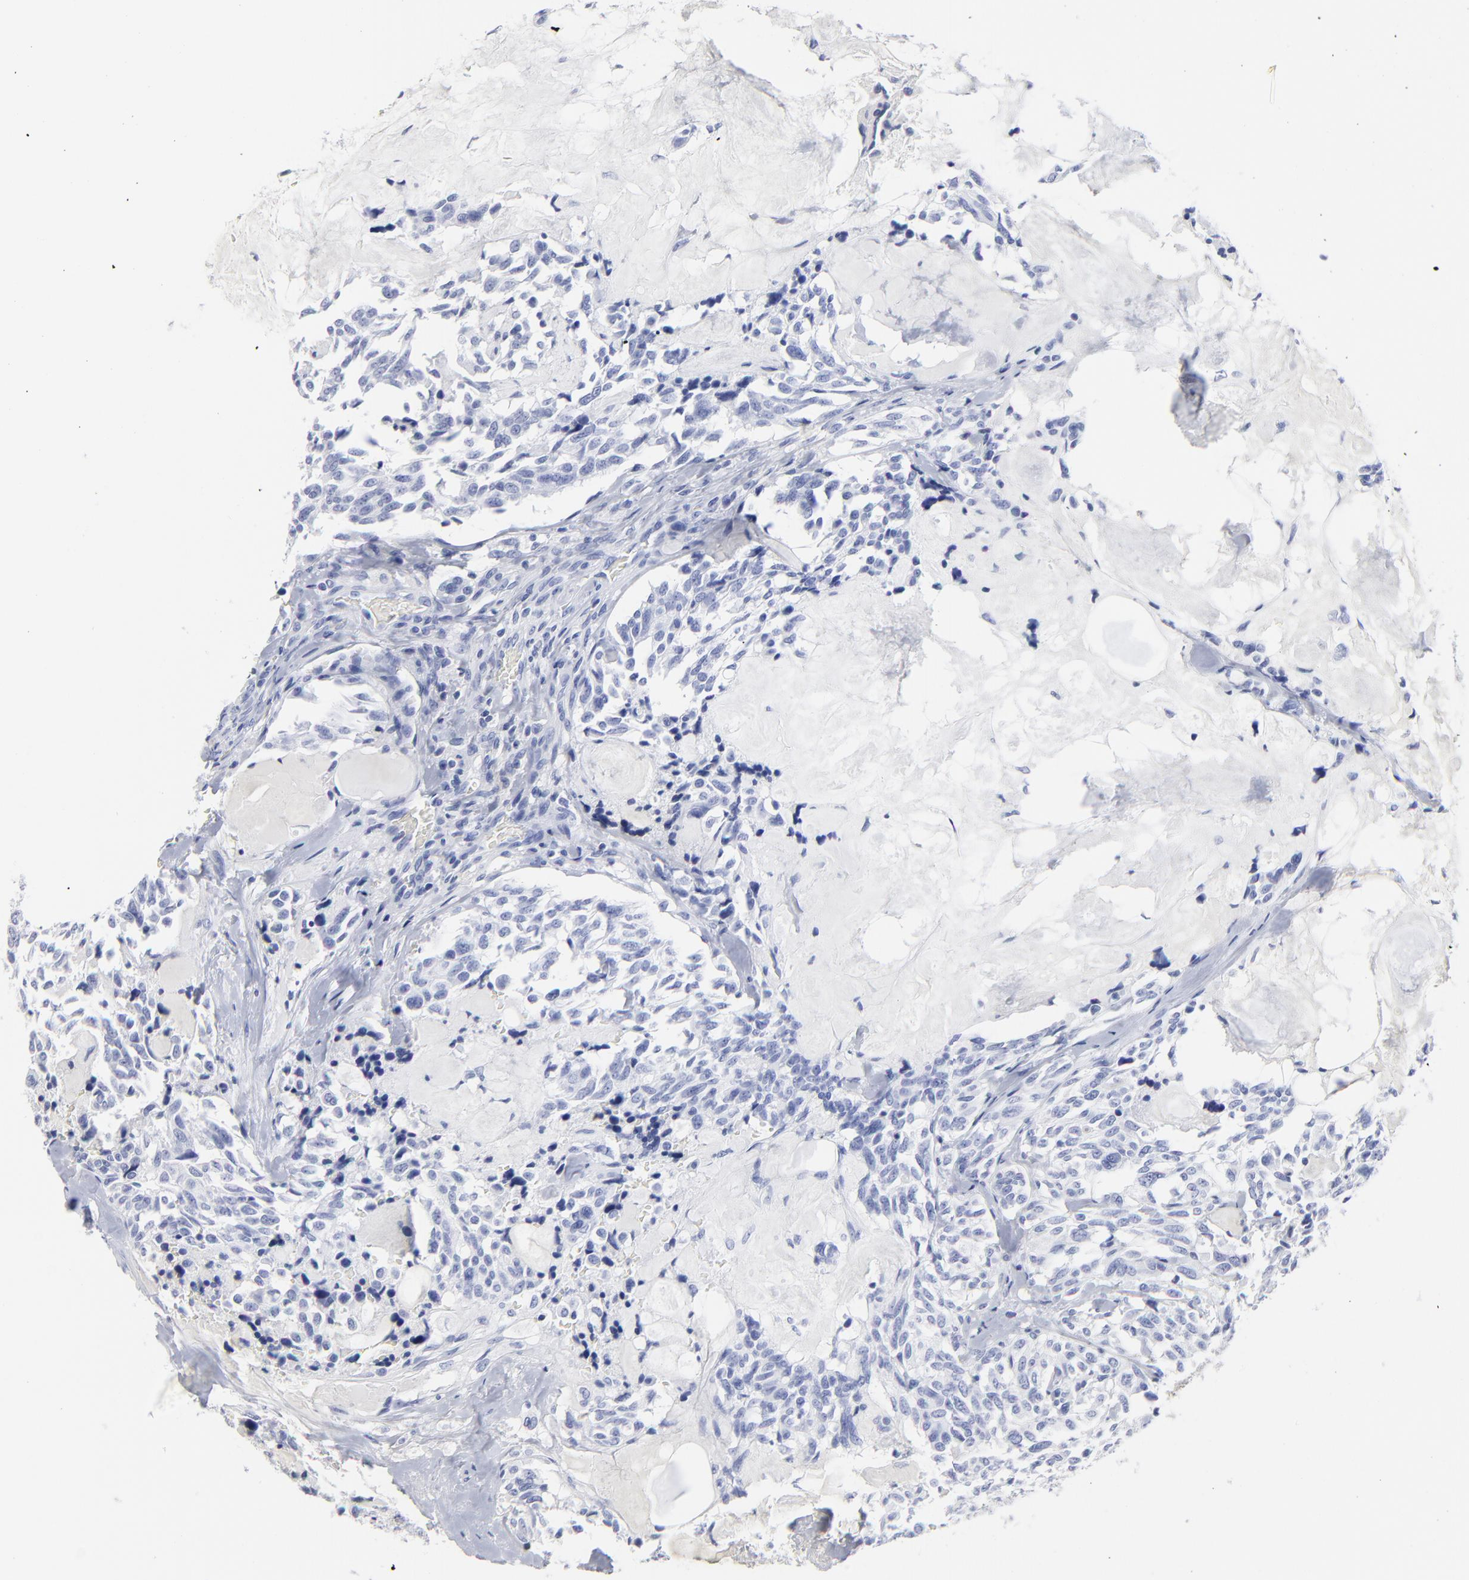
{"staining": {"intensity": "negative", "quantity": "none", "location": "none"}, "tissue": "thyroid cancer", "cell_type": "Tumor cells", "image_type": "cancer", "snomed": [{"axis": "morphology", "description": "Carcinoma, NOS"}, {"axis": "morphology", "description": "Carcinoid, malignant, NOS"}, {"axis": "topography", "description": "Thyroid gland"}], "caption": "Immunohistochemical staining of thyroid cancer reveals no significant positivity in tumor cells. (IHC, brightfield microscopy, high magnification).", "gene": "DCN", "patient": {"sex": "male", "age": 33}}